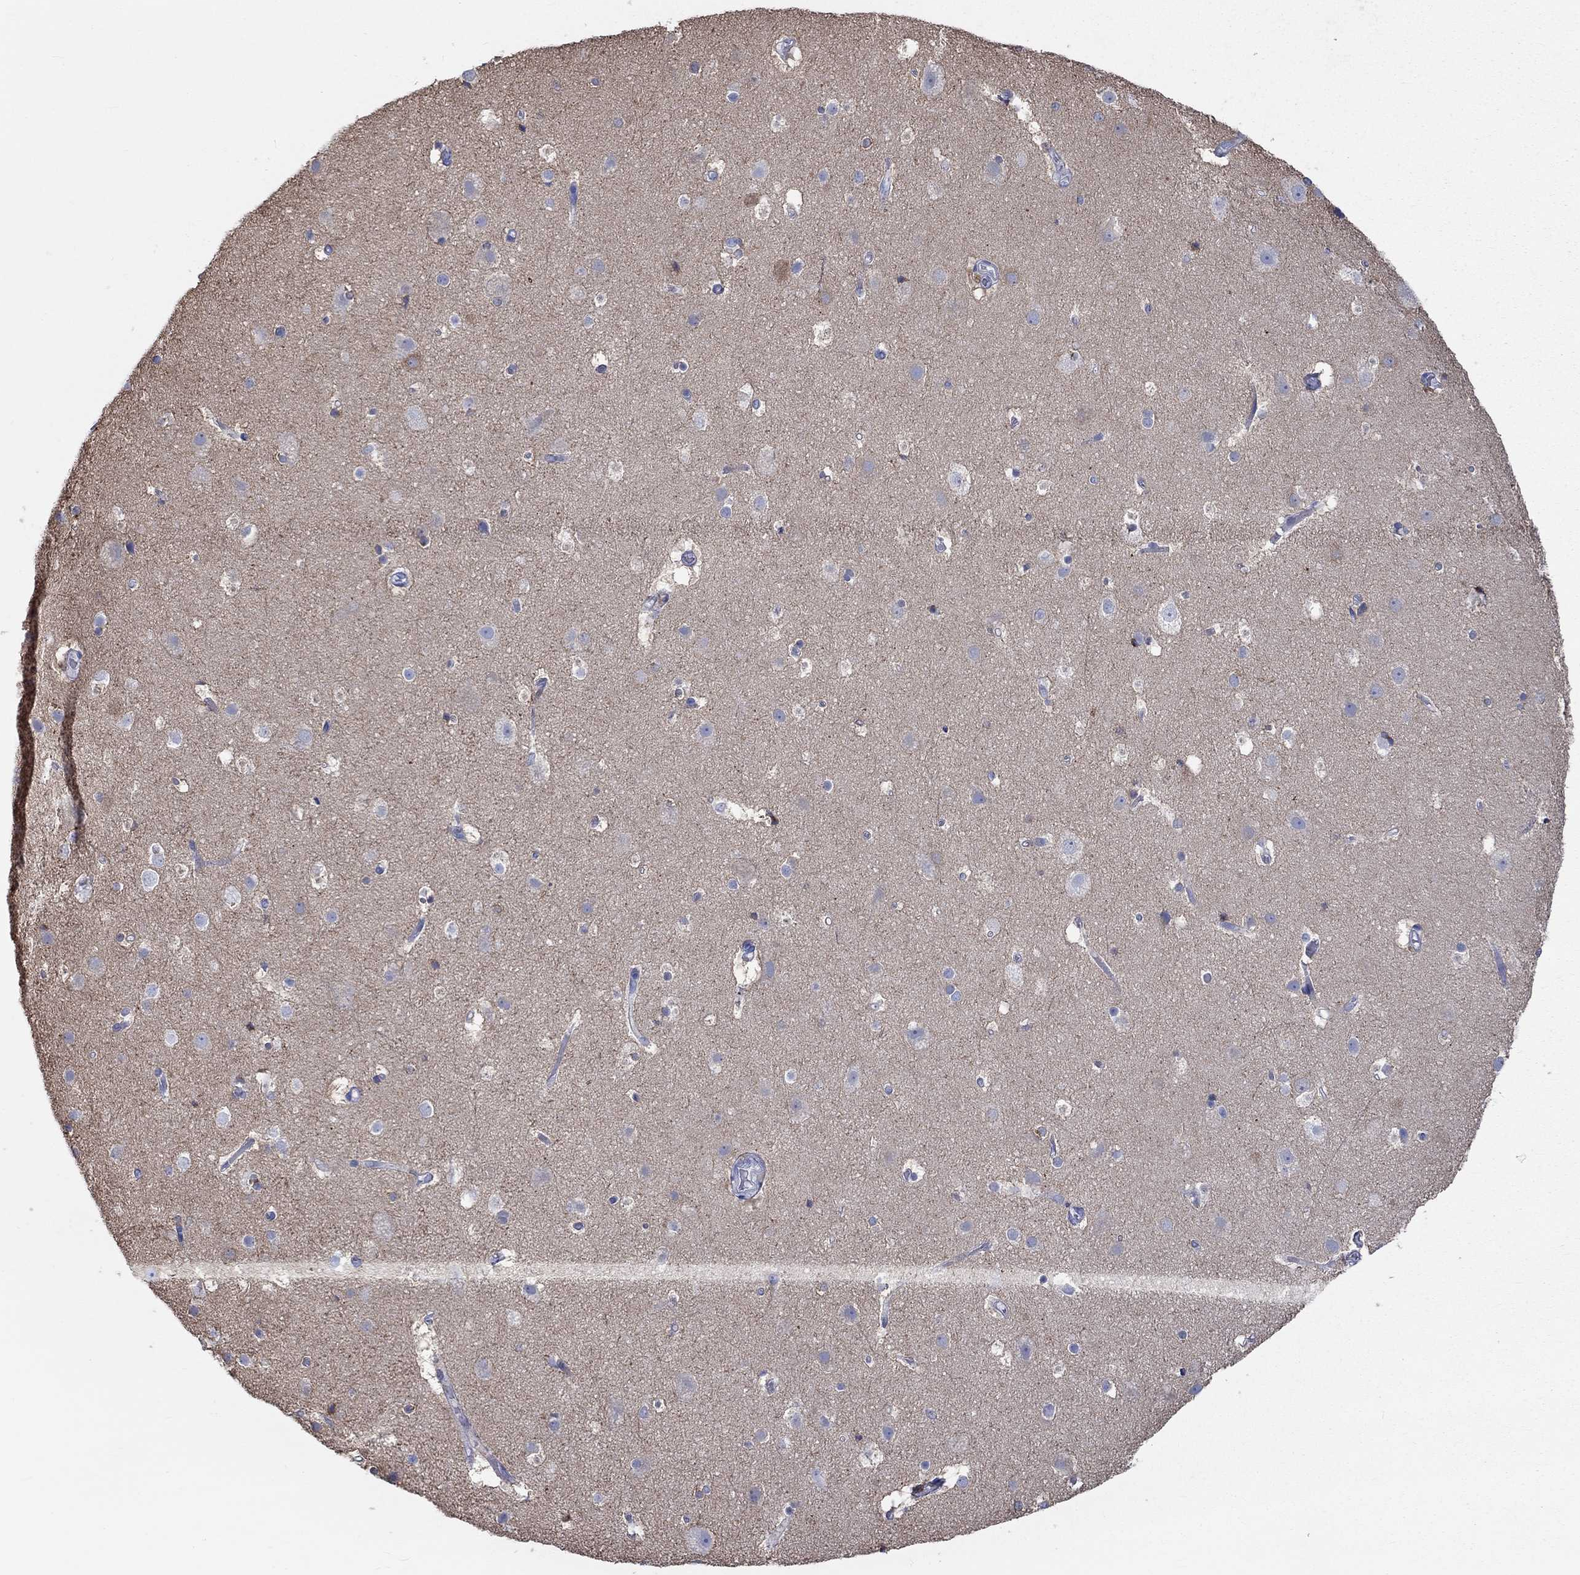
{"staining": {"intensity": "negative", "quantity": "none", "location": "none"}, "tissue": "cerebral cortex", "cell_type": "Endothelial cells", "image_type": "normal", "snomed": [{"axis": "morphology", "description": "Normal tissue, NOS"}, {"axis": "topography", "description": "Cerebral cortex"}], "caption": "Endothelial cells are negative for protein expression in benign human cerebral cortex. (Brightfield microscopy of DAB (3,3'-diaminobenzidine) IHC at high magnification).", "gene": "SPATA9", "patient": {"sex": "female", "age": 52}}